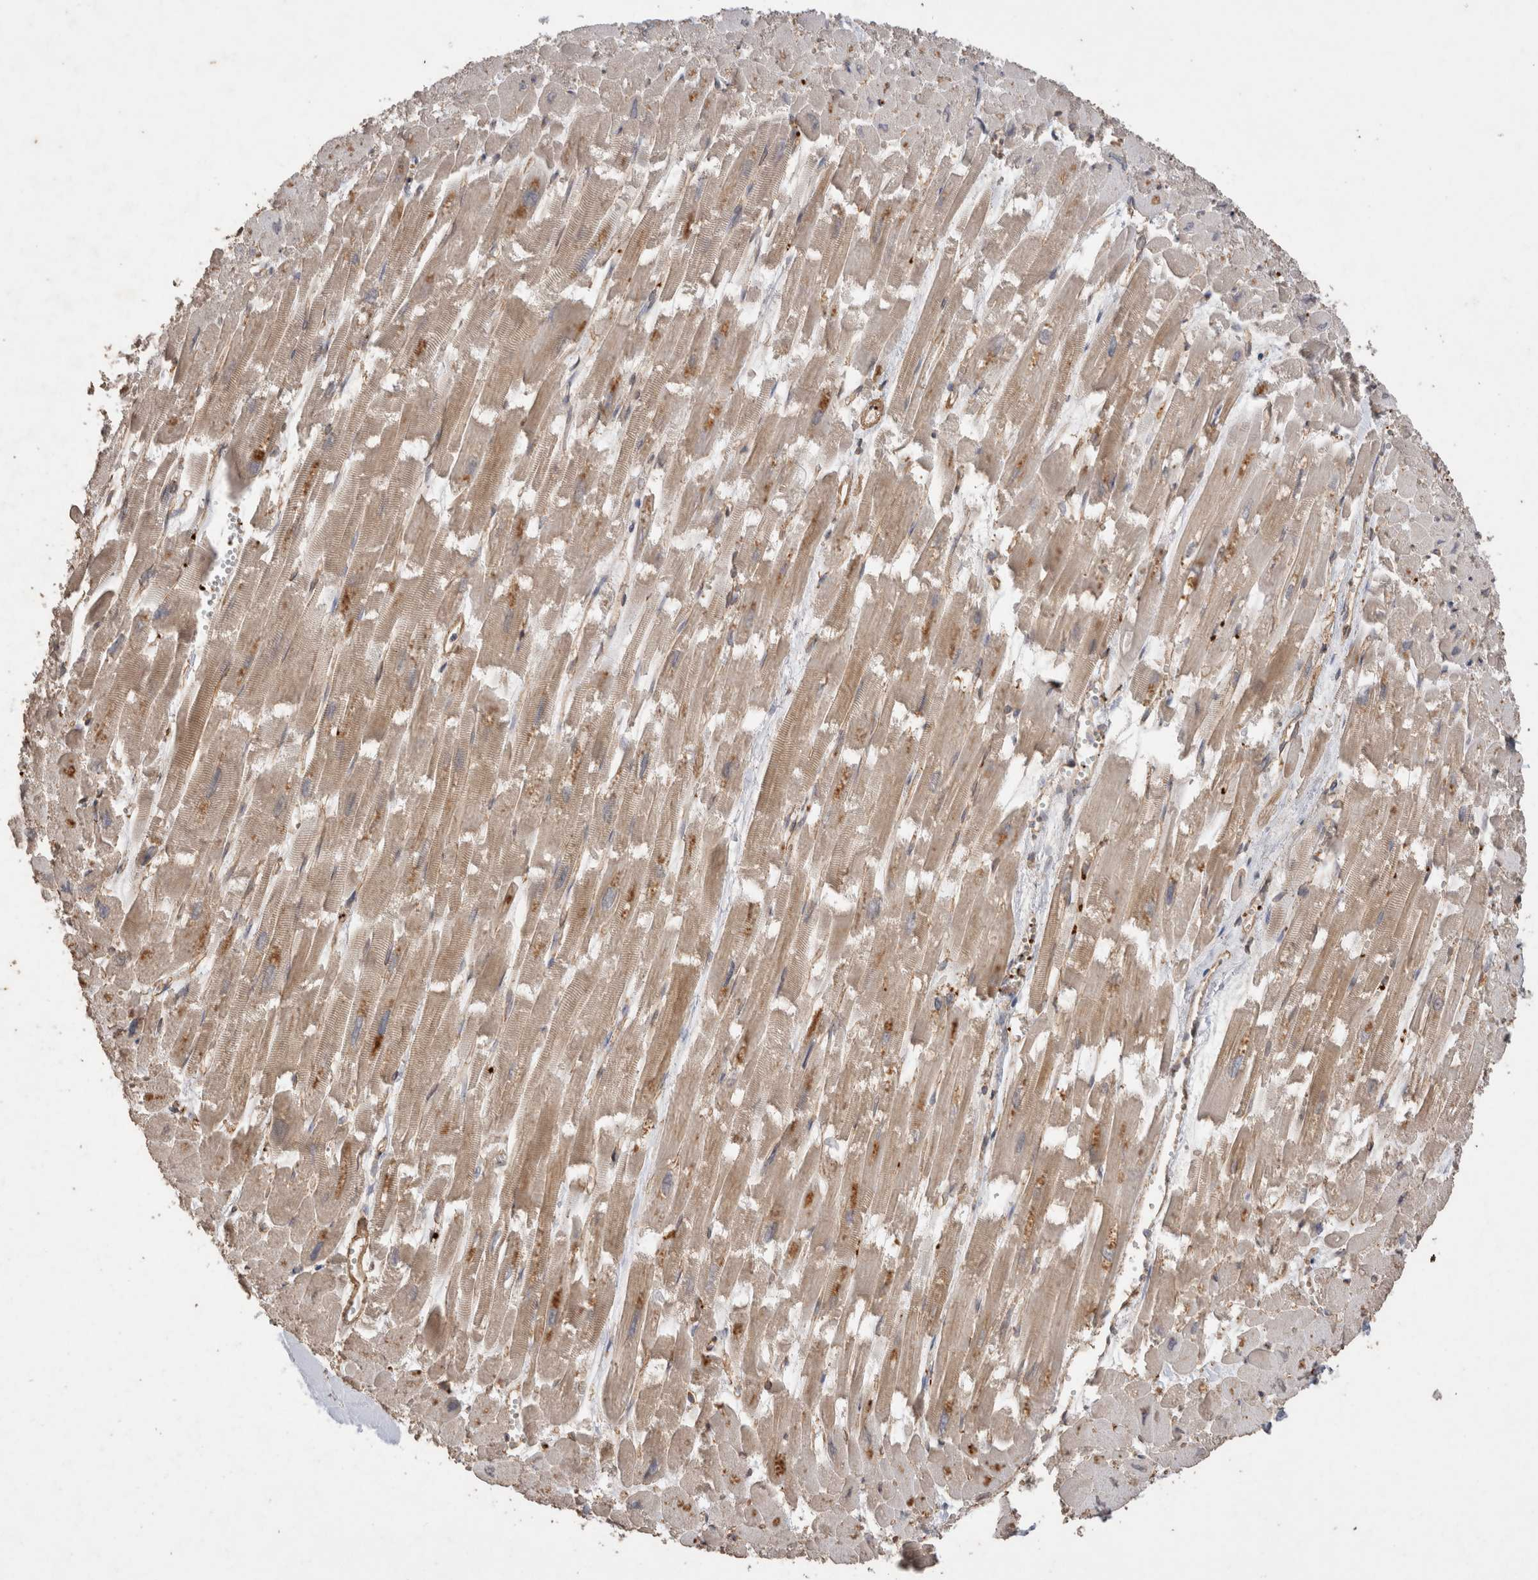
{"staining": {"intensity": "moderate", "quantity": "25%-75%", "location": "cytoplasmic/membranous"}, "tissue": "heart muscle", "cell_type": "Cardiomyocytes", "image_type": "normal", "snomed": [{"axis": "morphology", "description": "Normal tissue, NOS"}, {"axis": "topography", "description": "Heart"}], "caption": "Immunohistochemical staining of unremarkable heart muscle exhibits 25%-75% levels of moderate cytoplasmic/membranous protein positivity in about 25%-75% of cardiomyocytes. The staining was performed using DAB, with brown indicating positive protein expression. Nuclei are stained blue with hematoxylin.", "gene": "SNX31", "patient": {"sex": "male", "age": 54}}